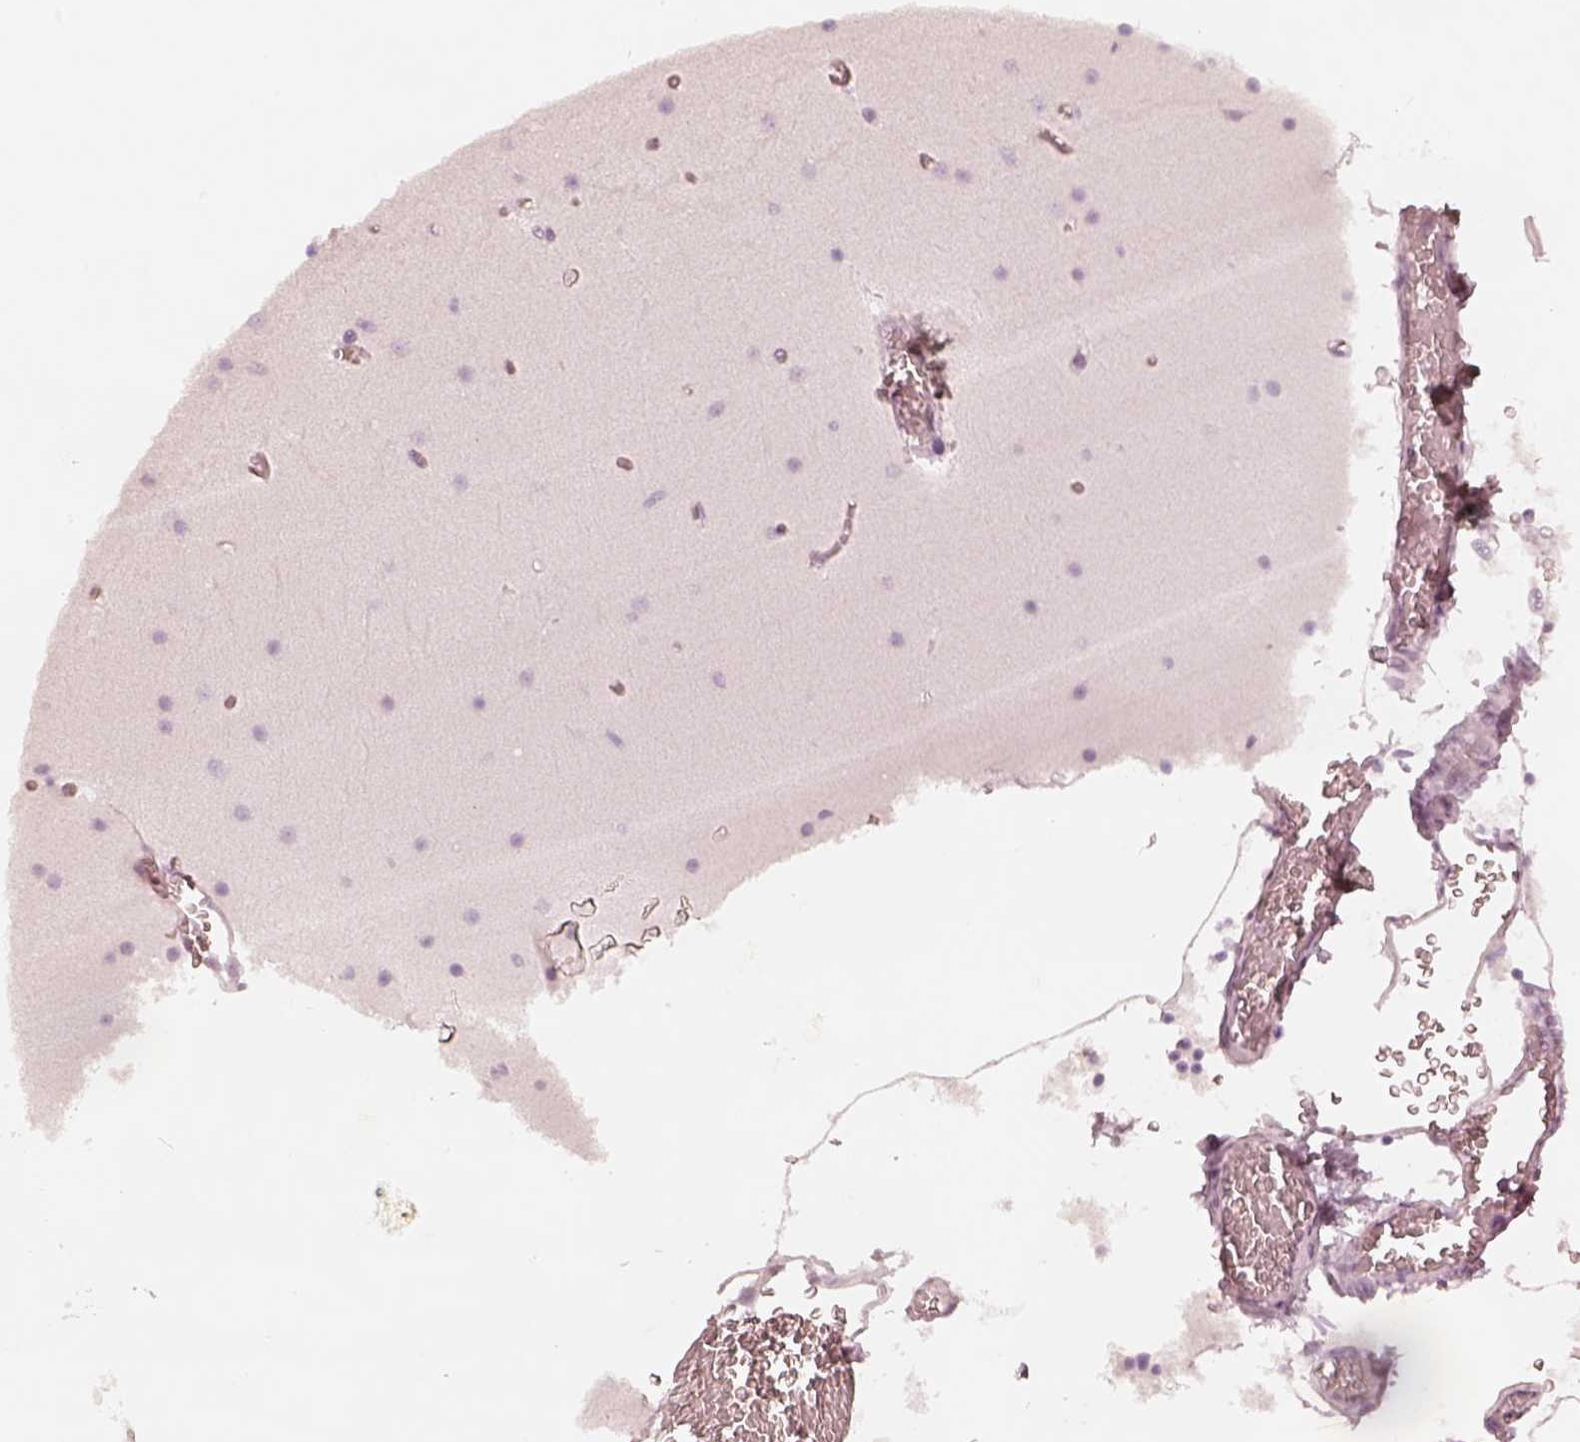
{"staining": {"intensity": "negative", "quantity": "none", "location": "none"}, "tissue": "cerebellum", "cell_type": "Cells in granular layer", "image_type": "normal", "snomed": [{"axis": "morphology", "description": "Normal tissue, NOS"}, {"axis": "topography", "description": "Cerebellum"}], "caption": "High power microscopy photomicrograph of an immunohistochemistry photomicrograph of benign cerebellum, revealing no significant positivity in cells in granular layer. (DAB immunohistochemistry (IHC) with hematoxylin counter stain).", "gene": "KRT82", "patient": {"sex": "female", "age": 28}}